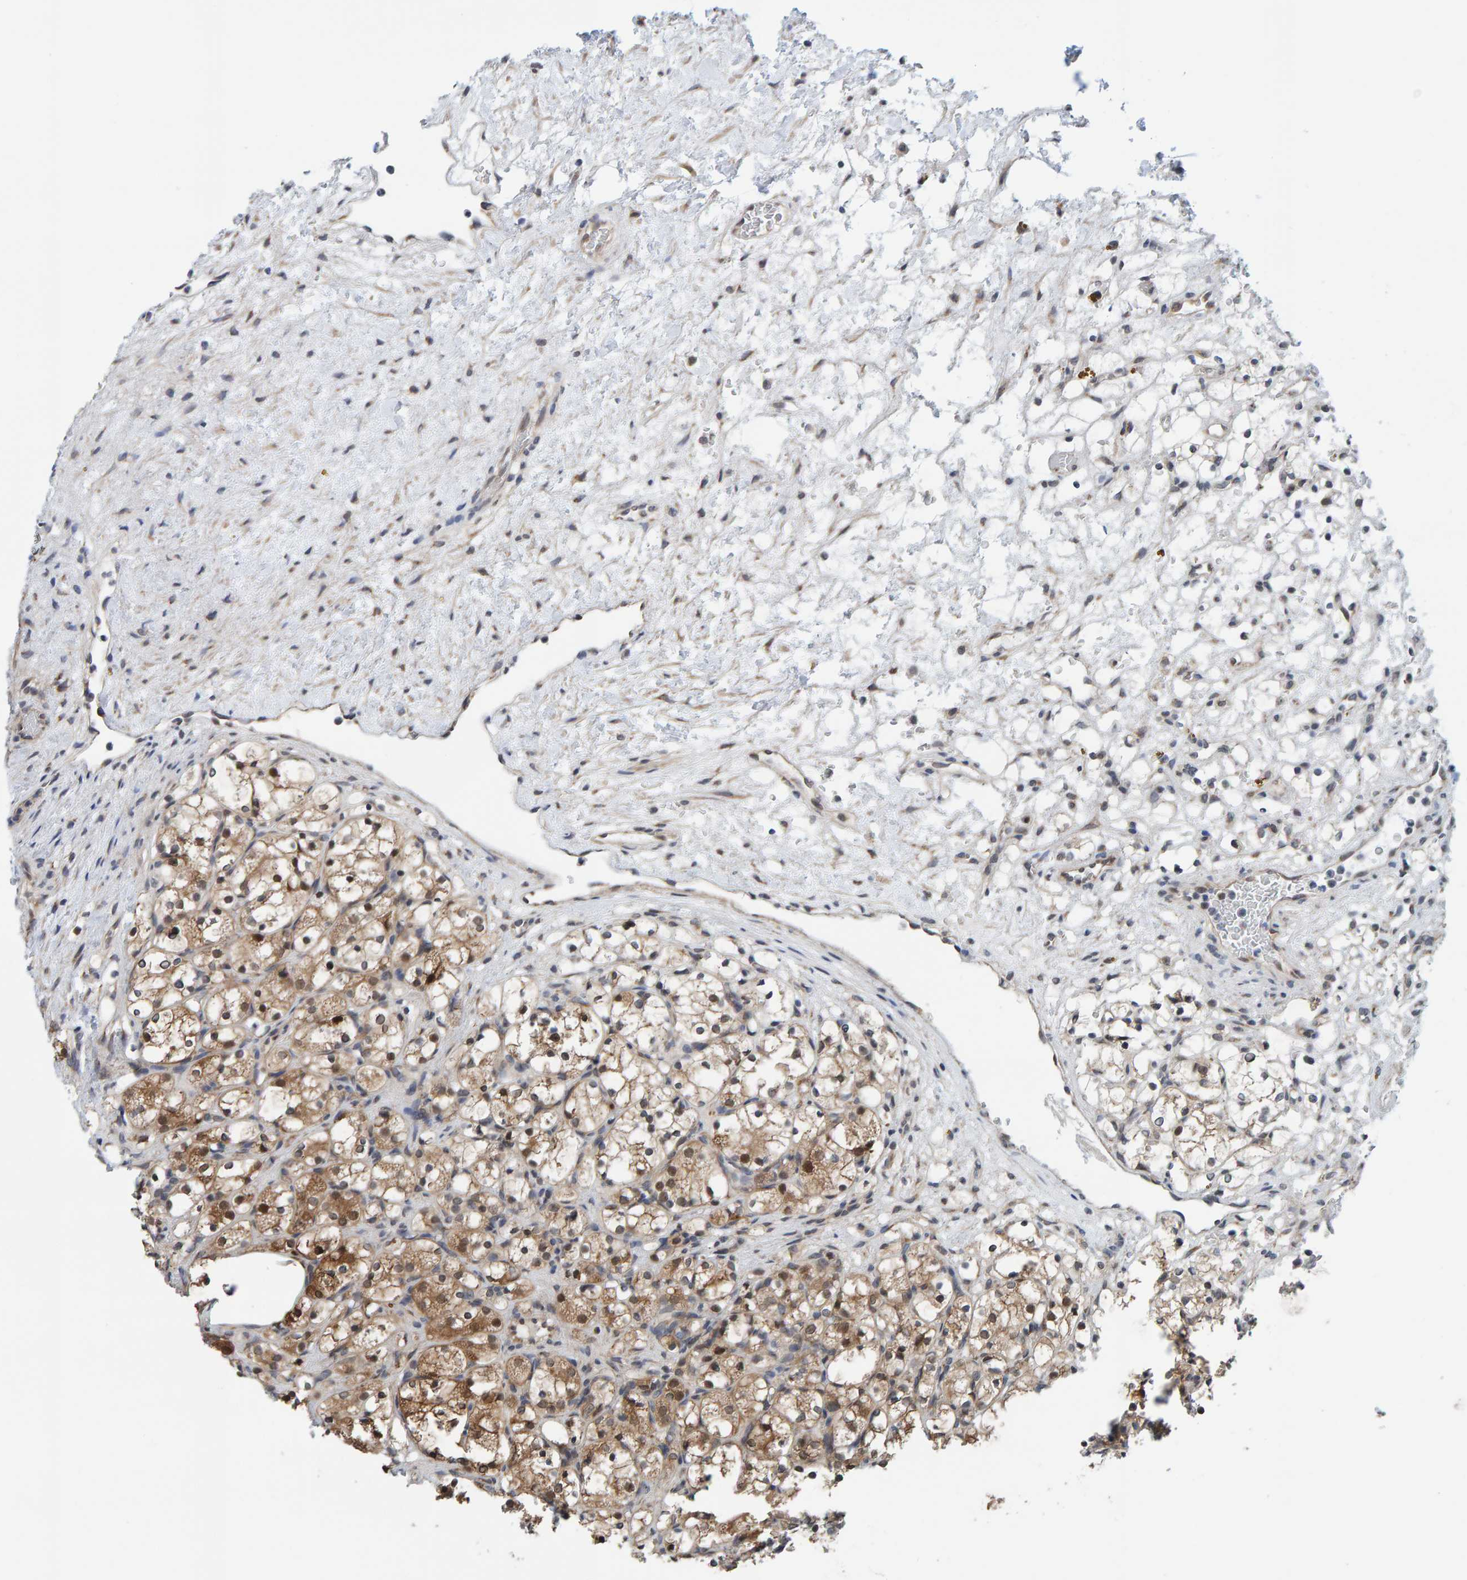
{"staining": {"intensity": "moderate", "quantity": ">75%", "location": "cytoplasmic/membranous,nuclear"}, "tissue": "renal cancer", "cell_type": "Tumor cells", "image_type": "cancer", "snomed": [{"axis": "morphology", "description": "Adenocarcinoma, NOS"}, {"axis": "topography", "description": "Kidney"}], "caption": "Brown immunohistochemical staining in adenocarcinoma (renal) reveals moderate cytoplasmic/membranous and nuclear staining in approximately >75% of tumor cells. (IHC, brightfield microscopy, high magnification).", "gene": "SCRN2", "patient": {"sex": "female", "age": 69}}